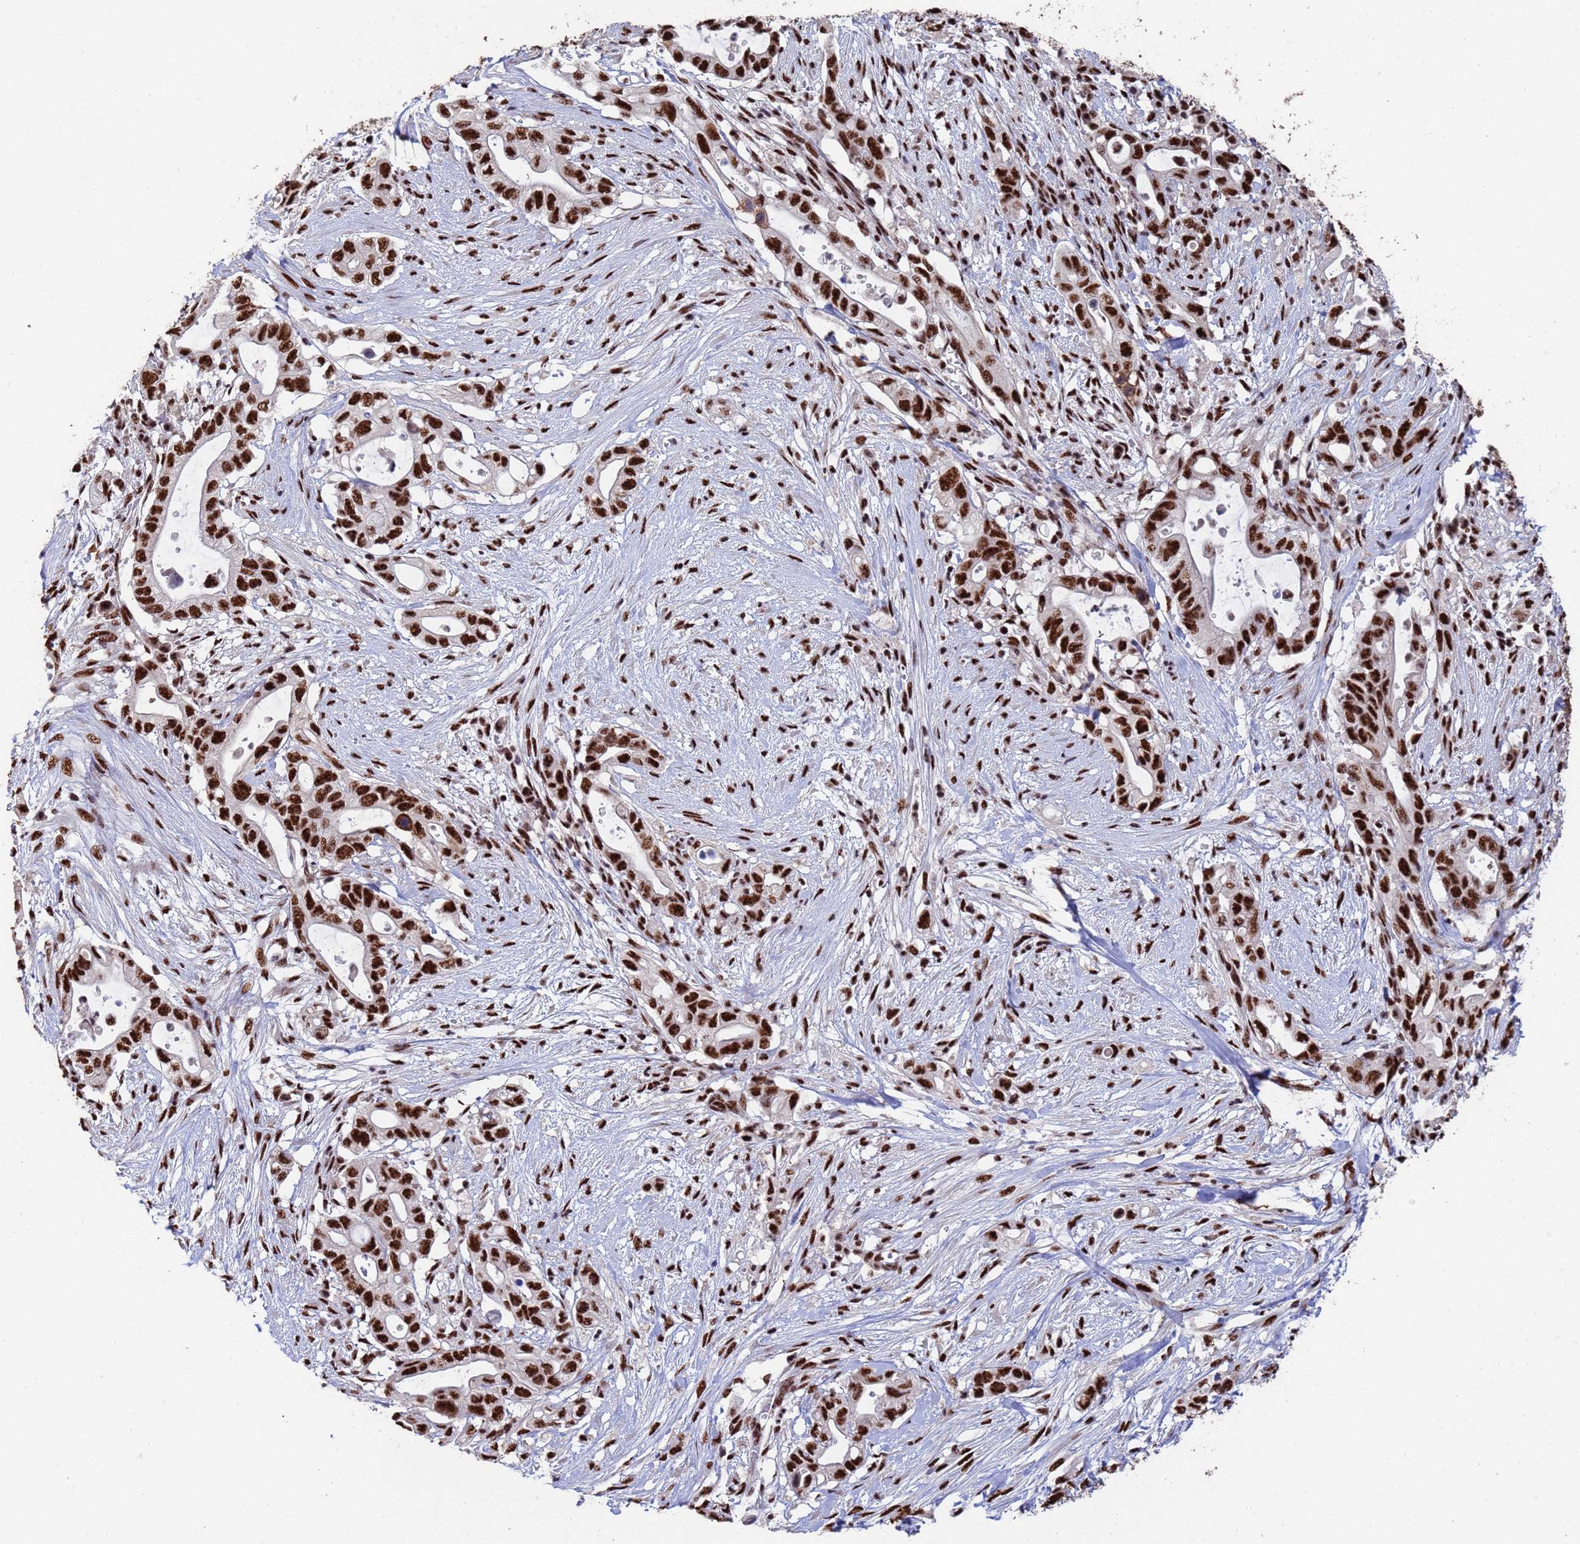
{"staining": {"intensity": "strong", "quantity": ">75%", "location": "nuclear"}, "tissue": "pancreatic cancer", "cell_type": "Tumor cells", "image_type": "cancer", "snomed": [{"axis": "morphology", "description": "Adenocarcinoma, NOS"}, {"axis": "topography", "description": "Pancreas"}], "caption": "The immunohistochemical stain labels strong nuclear positivity in tumor cells of adenocarcinoma (pancreatic) tissue. The staining was performed using DAB to visualize the protein expression in brown, while the nuclei were stained in blue with hematoxylin (Magnification: 20x).", "gene": "SF3B2", "patient": {"sex": "female", "age": 72}}